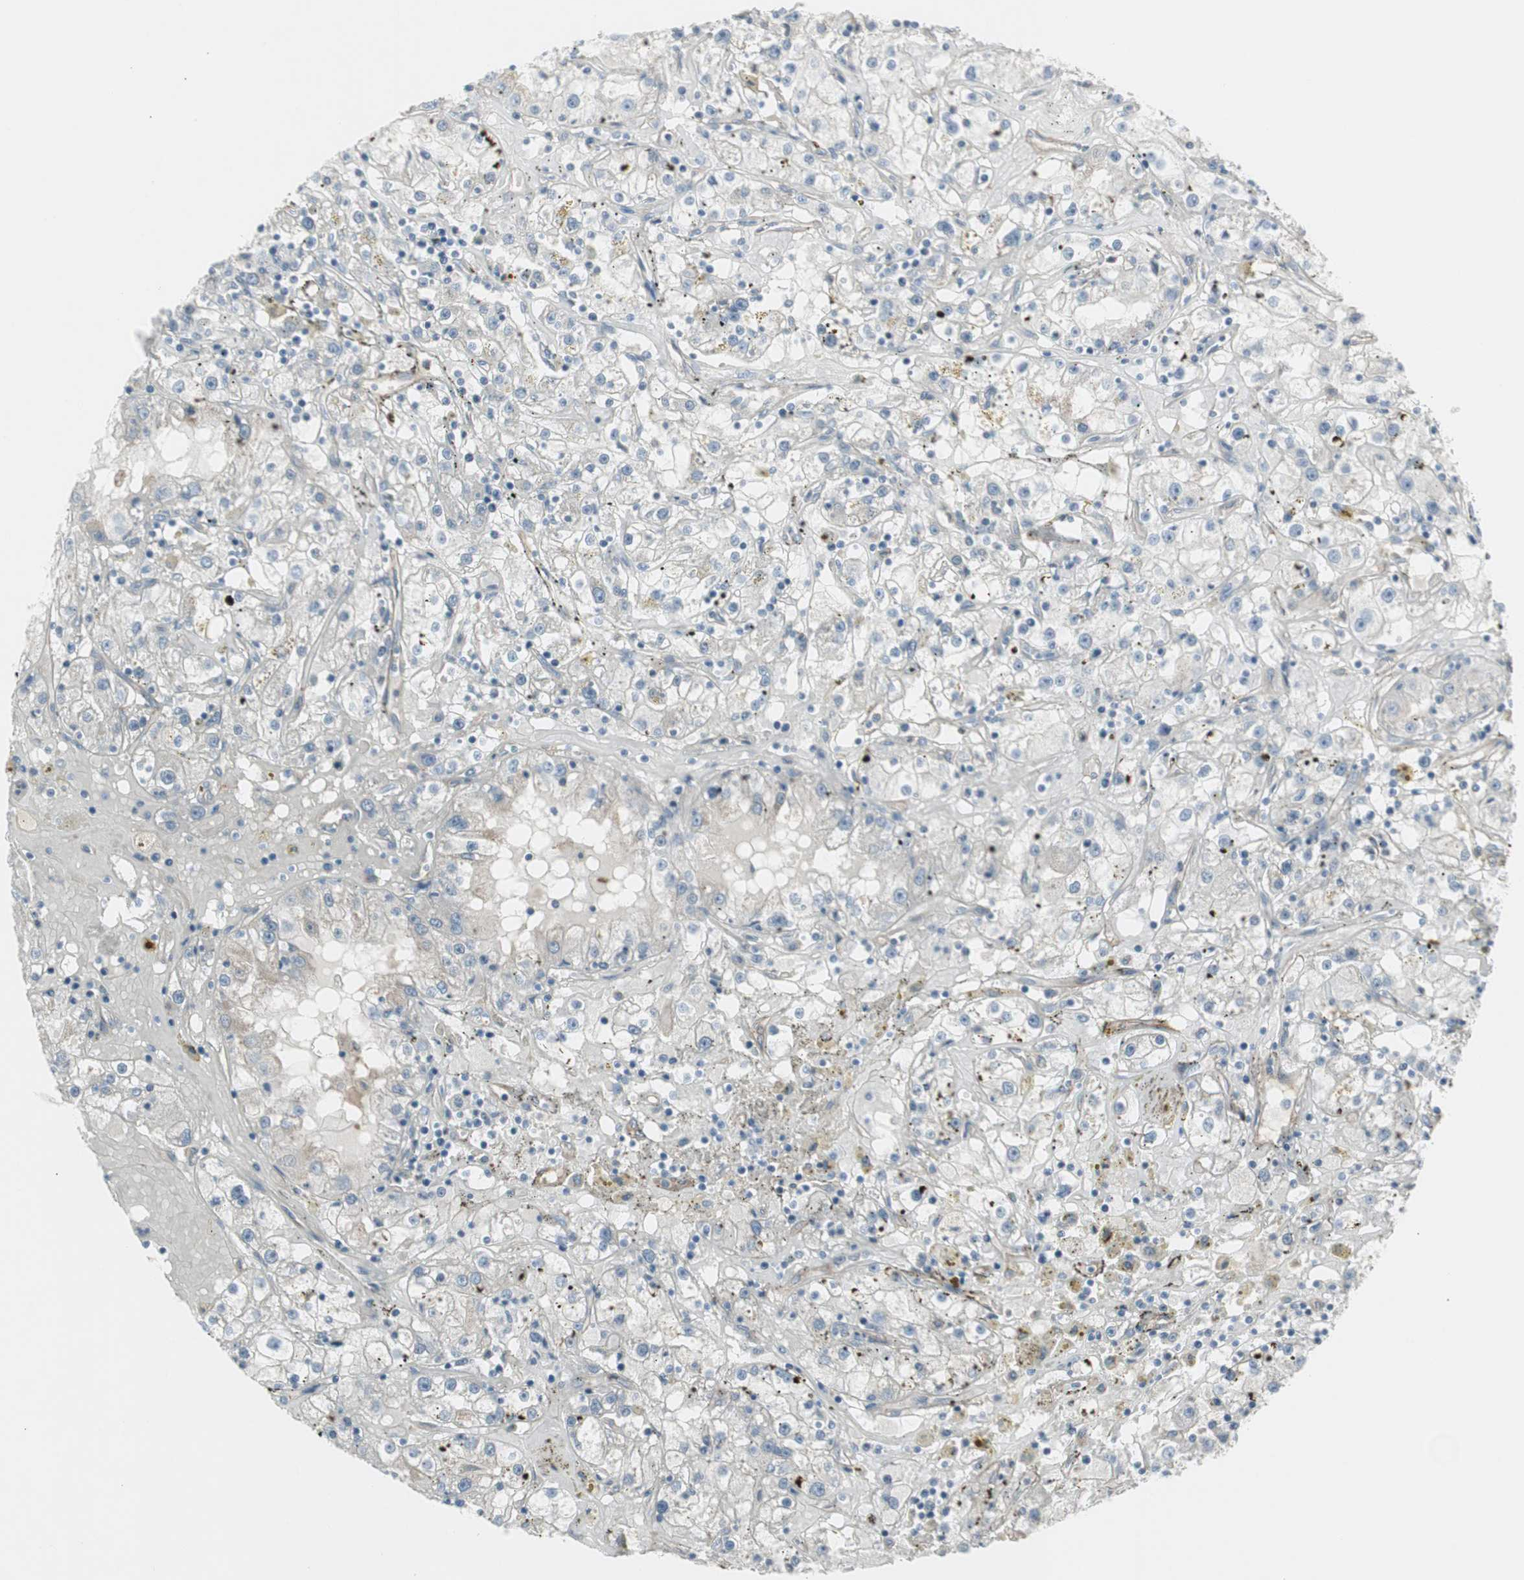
{"staining": {"intensity": "weak", "quantity": "<25%", "location": "cytoplasmic/membranous"}, "tissue": "renal cancer", "cell_type": "Tumor cells", "image_type": "cancer", "snomed": [{"axis": "morphology", "description": "Adenocarcinoma, NOS"}, {"axis": "topography", "description": "Kidney"}], "caption": "Renal cancer (adenocarcinoma) was stained to show a protein in brown. There is no significant staining in tumor cells.", "gene": "CACNA2D1", "patient": {"sex": "male", "age": 56}}